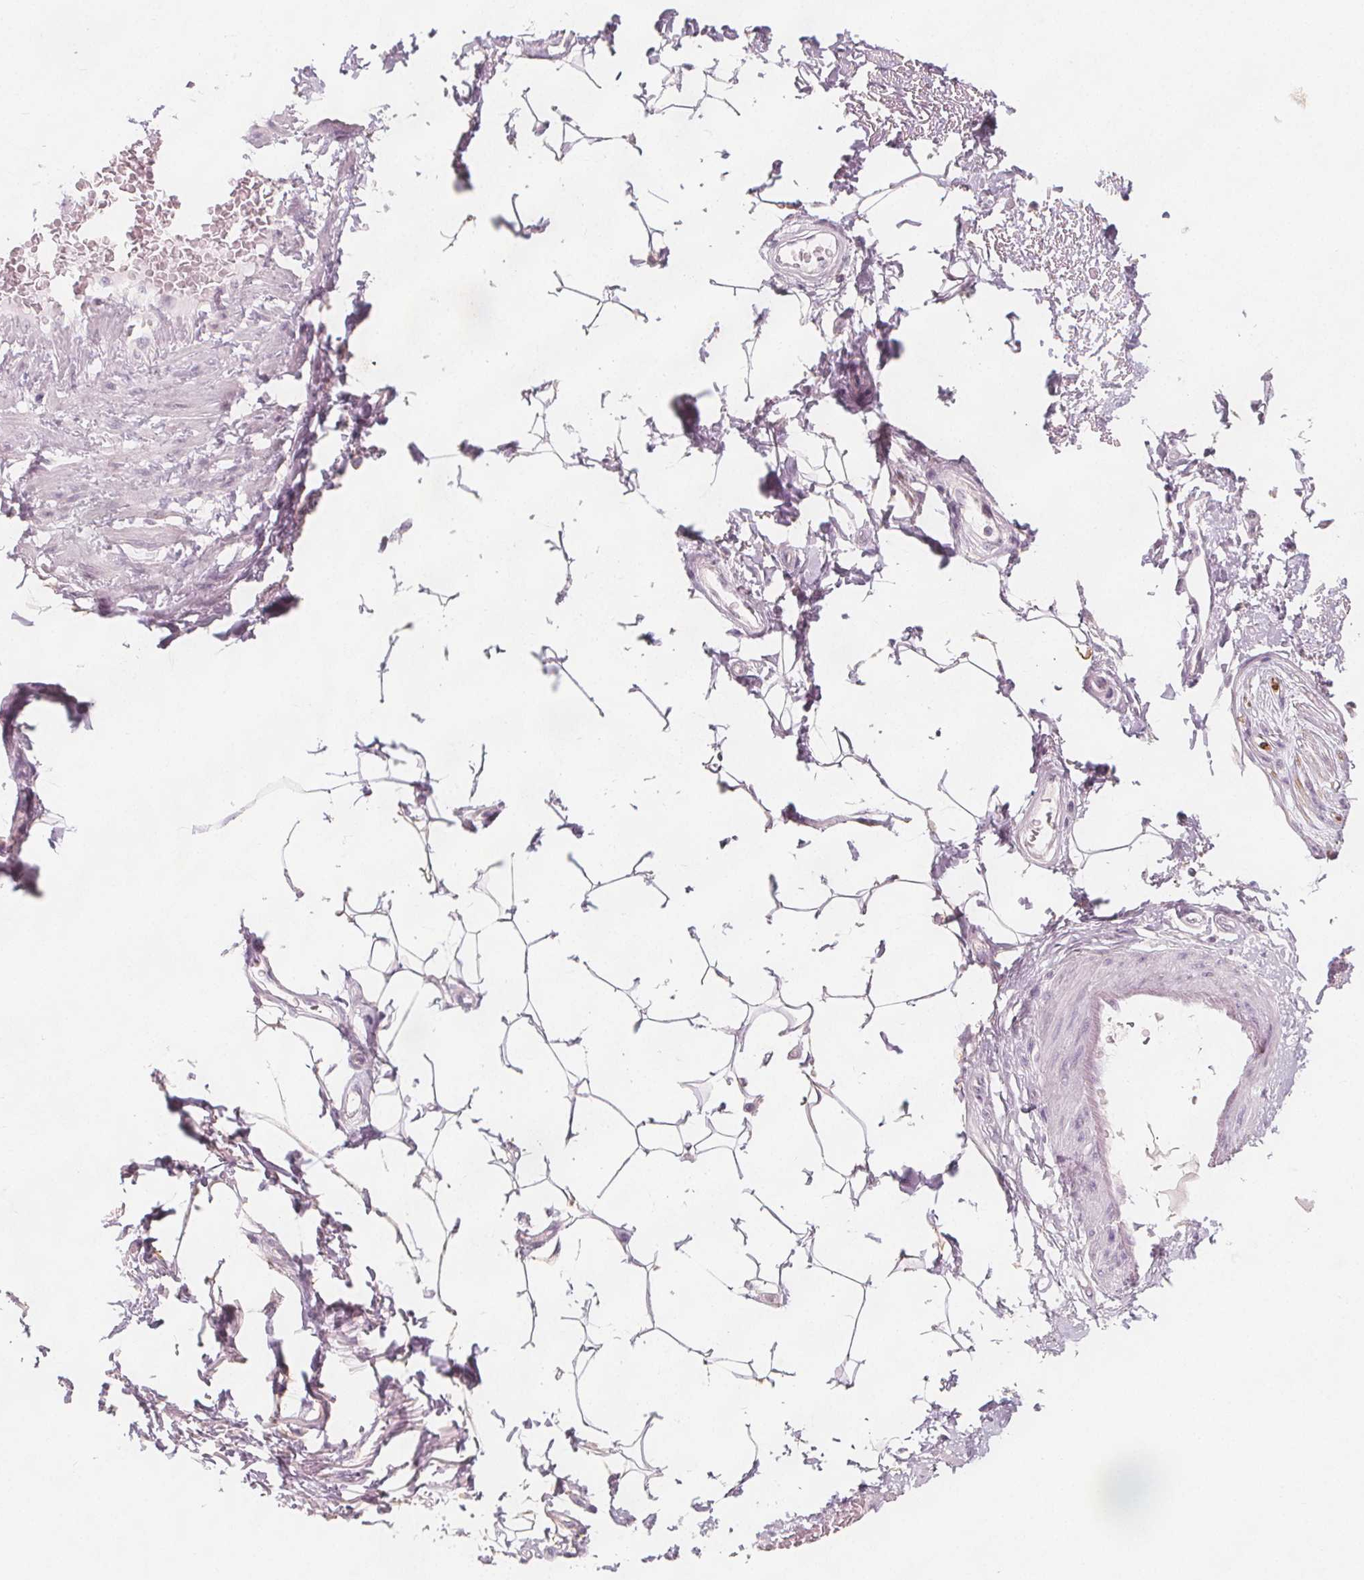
{"staining": {"intensity": "negative", "quantity": "none", "location": "none"}, "tissue": "adipose tissue", "cell_type": "Adipocytes", "image_type": "normal", "snomed": [{"axis": "morphology", "description": "Normal tissue, NOS"}, {"axis": "topography", "description": "Peripheral nerve tissue"}], "caption": "High magnification brightfield microscopy of benign adipose tissue stained with DAB (3,3'-diaminobenzidine) (brown) and counterstained with hematoxylin (blue): adipocytes show no significant staining. (Stains: DAB immunohistochemistry (IHC) with hematoxylin counter stain, Microscopy: brightfield microscopy at high magnification).", "gene": "C1orf167", "patient": {"sex": "male", "age": 51}}